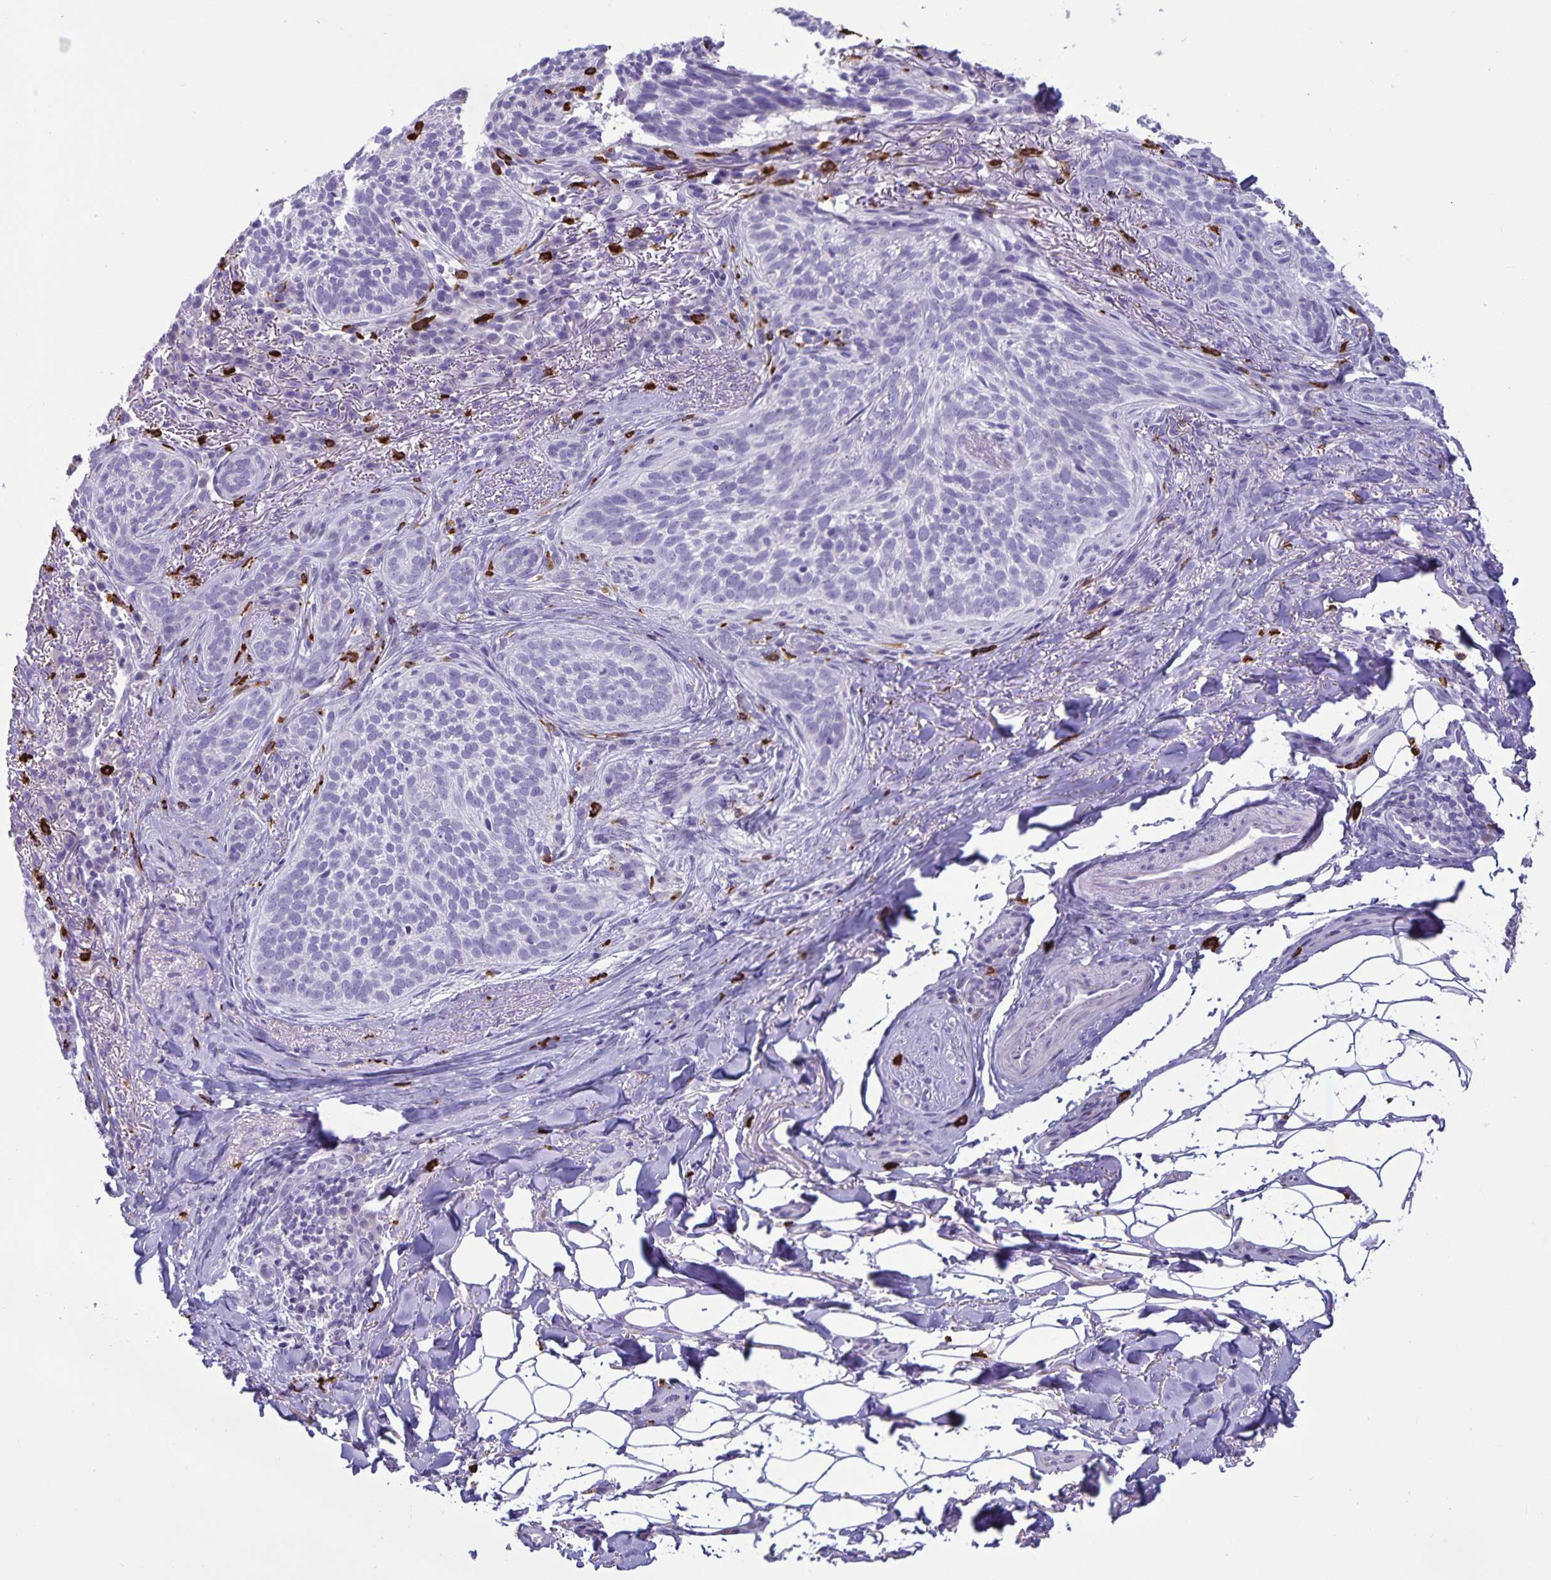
{"staining": {"intensity": "negative", "quantity": "none", "location": "none"}, "tissue": "skin cancer", "cell_type": "Tumor cells", "image_type": "cancer", "snomed": [{"axis": "morphology", "description": "Basal cell carcinoma"}, {"axis": "topography", "description": "Skin"}, {"axis": "topography", "description": "Skin of head"}], "caption": "There is no significant expression in tumor cells of basal cell carcinoma (skin).", "gene": "IBTK", "patient": {"sex": "male", "age": 62}}